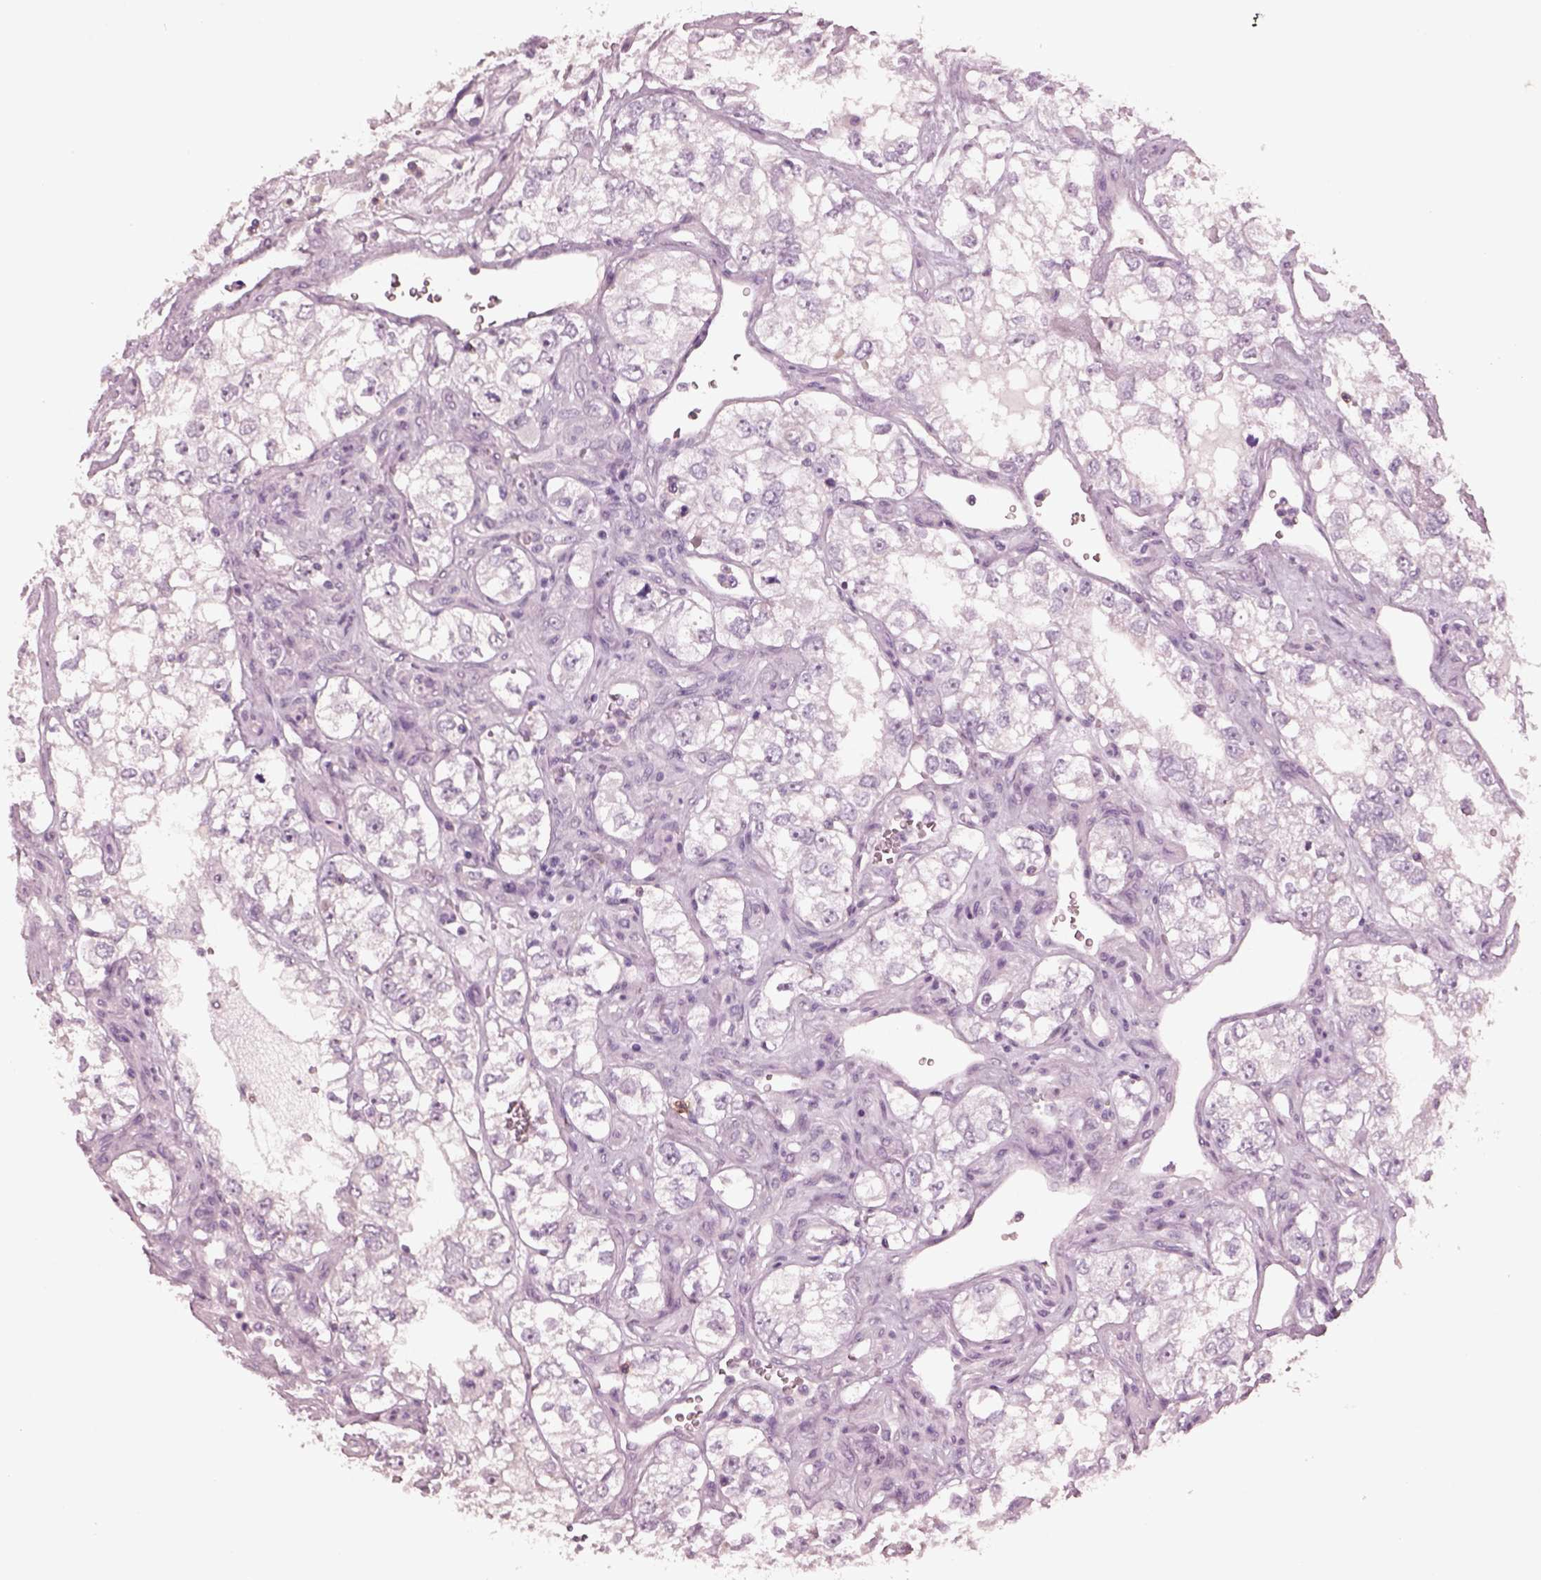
{"staining": {"intensity": "negative", "quantity": "none", "location": "none"}, "tissue": "renal cancer", "cell_type": "Tumor cells", "image_type": "cancer", "snomed": [{"axis": "morphology", "description": "Adenocarcinoma, NOS"}, {"axis": "topography", "description": "Kidney"}], "caption": "High magnification brightfield microscopy of adenocarcinoma (renal) stained with DAB (brown) and counterstained with hematoxylin (blue): tumor cells show no significant staining. (Stains: DAB immunohistochemistry (IHC) with hematoxylin counter stain, Microscopy: brightfield microscopy at high magnification).", "gene": "PDCD1", "patient": {"sex": "female", "age": 59}}